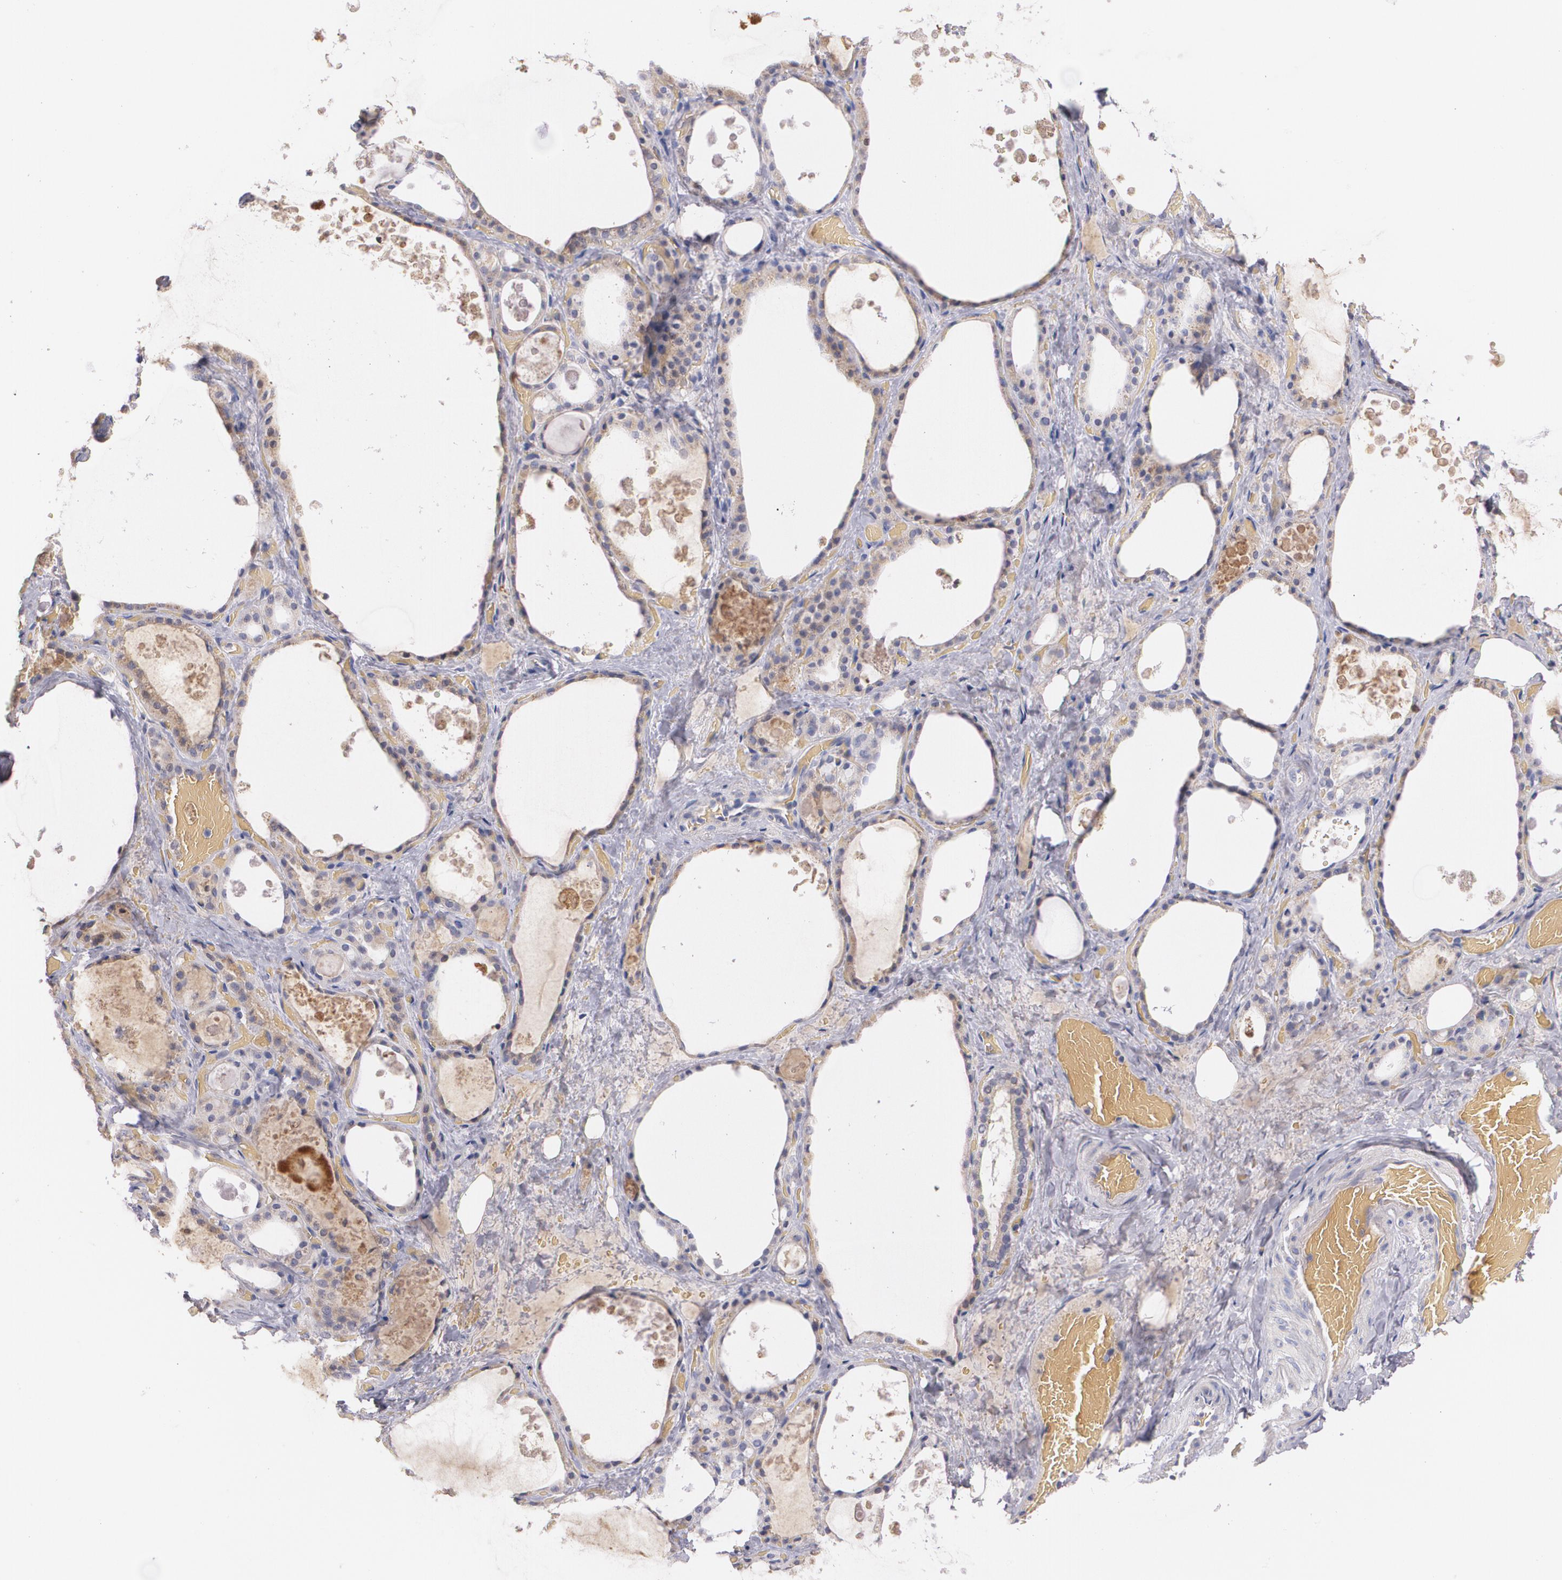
{"staining": {"intensity": "weak", "quantity": "<25%", "location": "cytoplasmic/membranous"}, "tissue": "thyroid gland", "cell_type": "Glandular cells", "image_type": "normal", "snomed": [{"axis": "morphology", "description": "Normal tissue, NOS"}, {"axis": "topography", "description": "Thyroid gland"}], "caption": "Immunohistochemistry photomicrograph of benign thyroid gland: thyroid gland stained with DAB displays no significant protein staining in glandular cells.", "gene": "AMBP", "patient": {"sex": "male", "age": 61}}